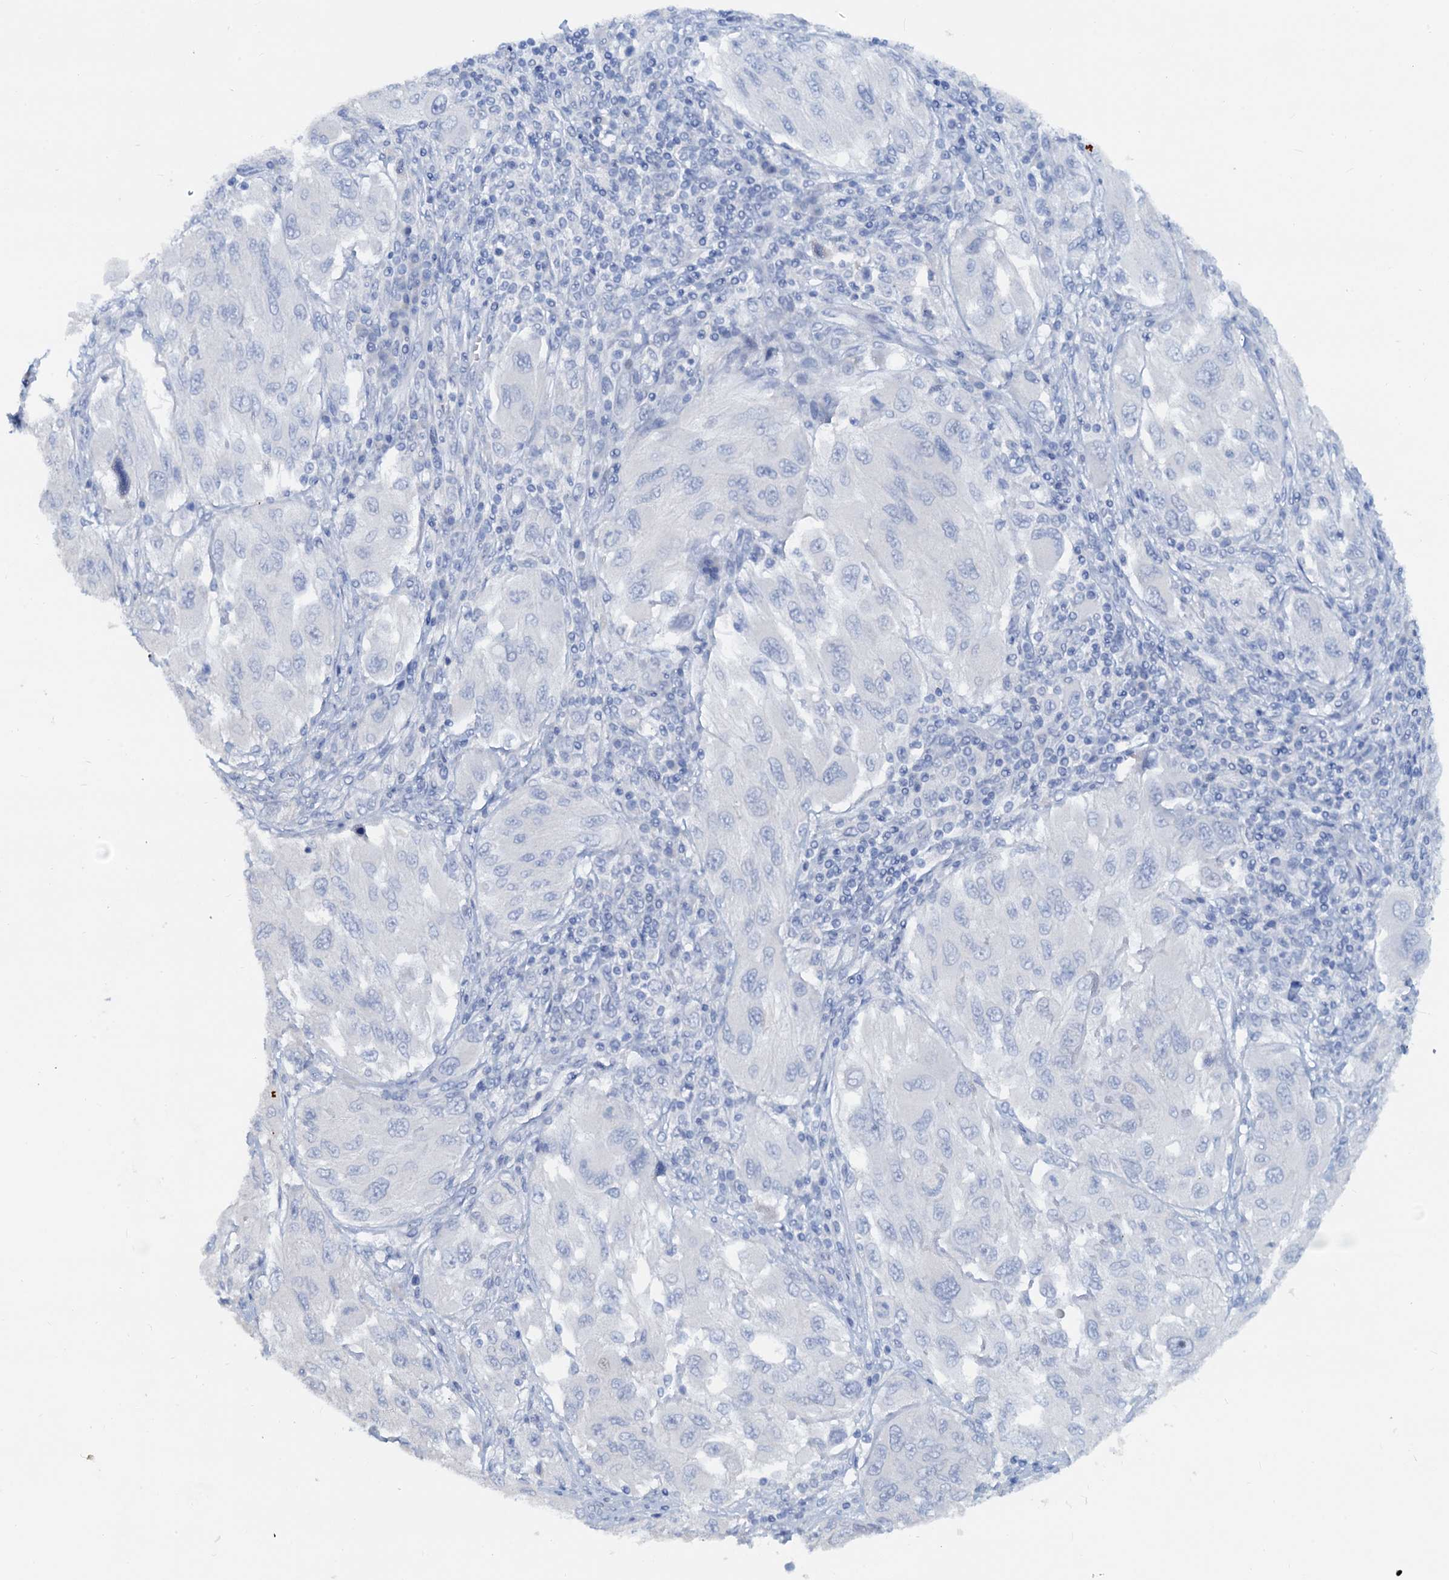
{"staining": {"intensity": "negative", "quantity": "none", "location": "none"}, "tissue": "melanoma", "cell_type": "Tumor cells", "image_type": "cancer", "snomed": [{"axis": "morphology", "description": "Malignant melanoma, NOS"}, {"axis": "topography", "description": "Skin"}], "caption": "An immunohistochemistry (IHC) histopathology image of malignant melanoma is shown. There is no staining in tumor cells of malignant melanoma. Brightfield microscopy of immunohistochemistry stained with DAB (brown) and hematoxylin (blue), captured at high magnification.", "gene": "PTGES3", "patient": {"sex": "female", "age": 91}}